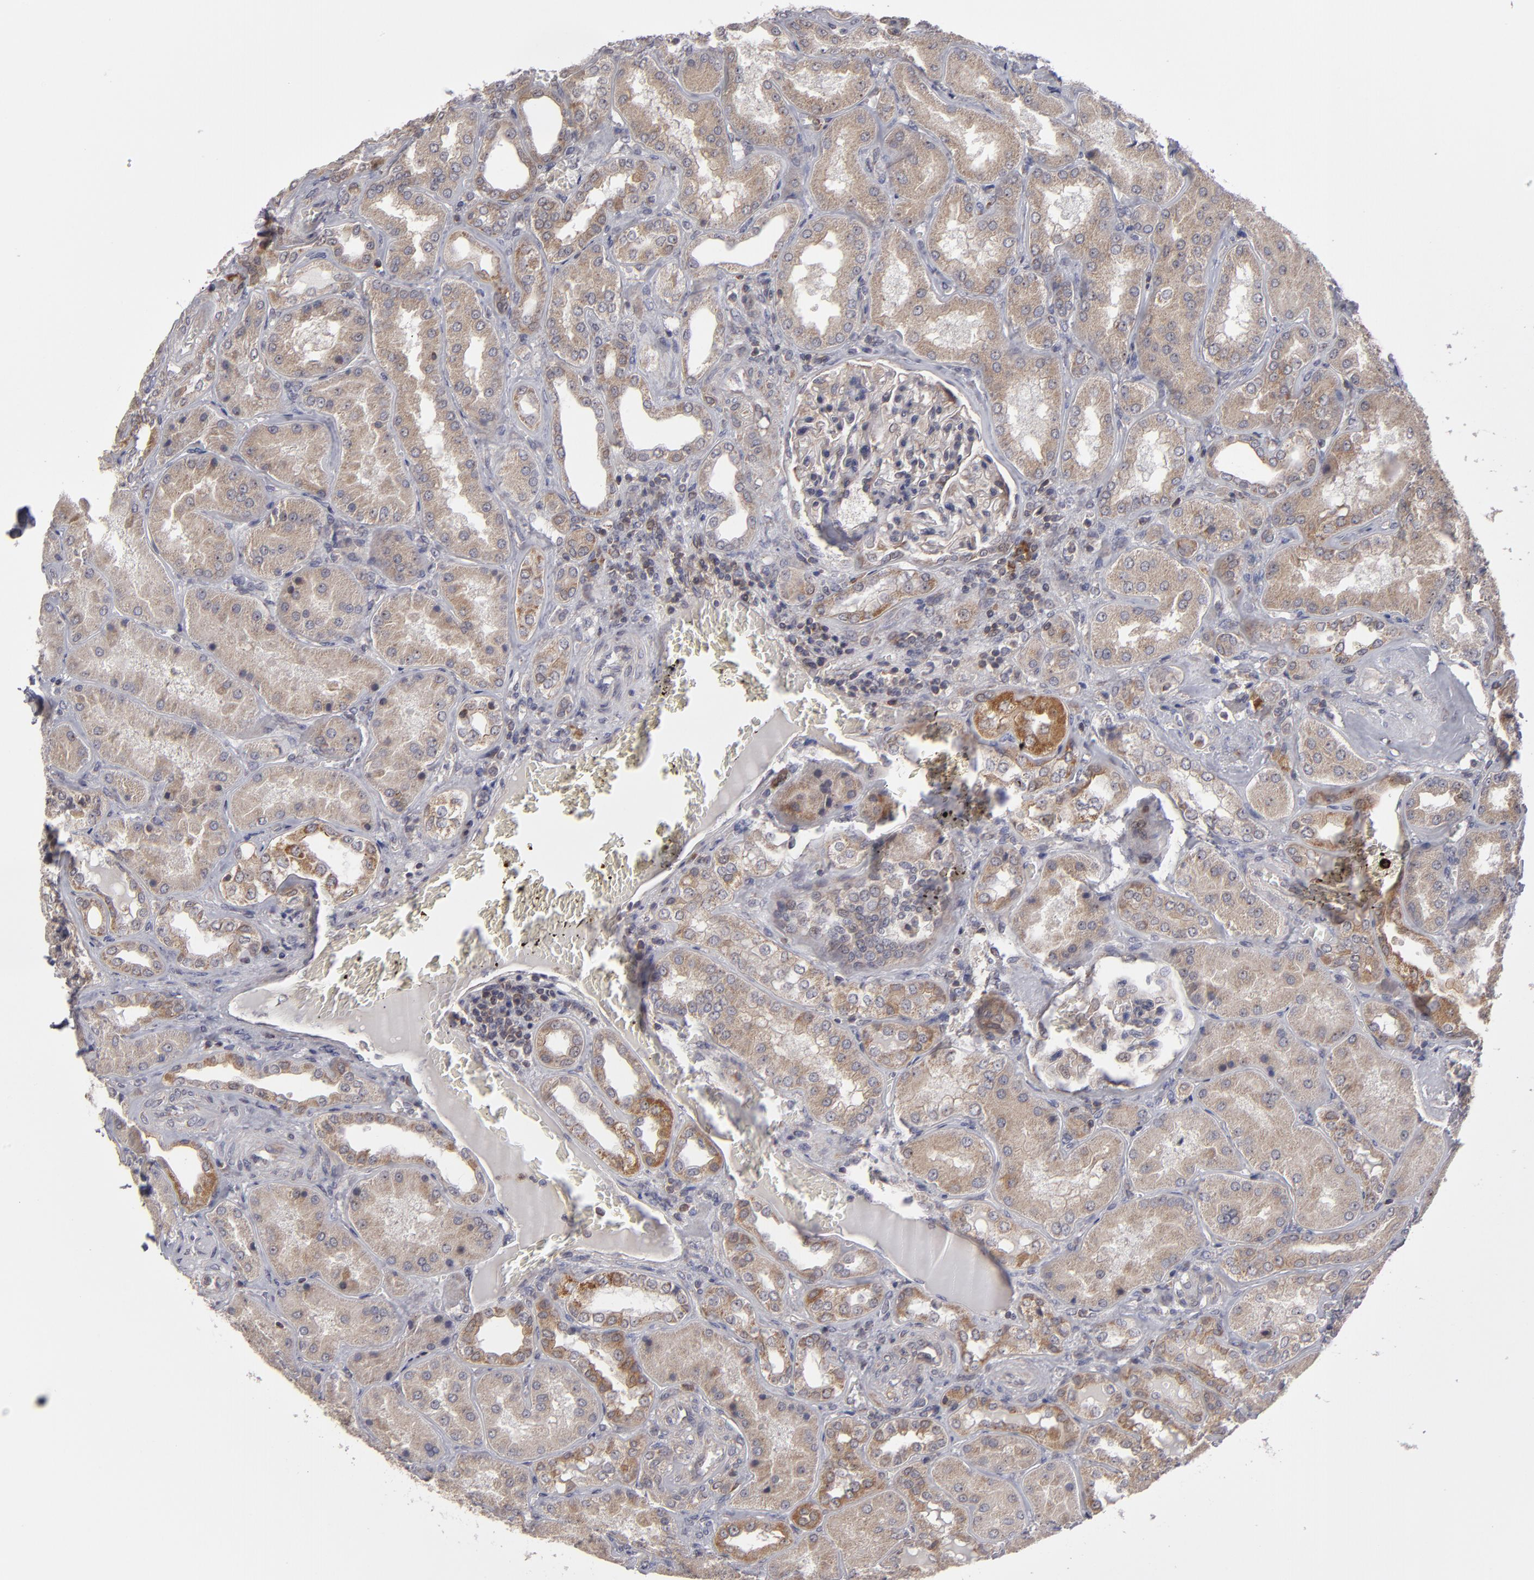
{"staining": {"intensity": "weak", "quantity": "25%-75%", "location": "cytoplasmic/membranous"}, "tissue": "kidney", "cell_type": "Cells in glomeruli", "image_type": "normal", "snomed": [{"axis": "morphology", "description": "Normal tissue, NOS"}, {"axis": "topography", "description": "Kidney"}], "caption": "Kidney stained with DAB (3,3'-diaminobenzidine) IHC reveals low levels of weak cytoplasmic/membranous staining in approximately 25%-75% of cells in glomeruli.", "gene": "GLCCI1", "patient": {"sex": "female", "age": 56}}